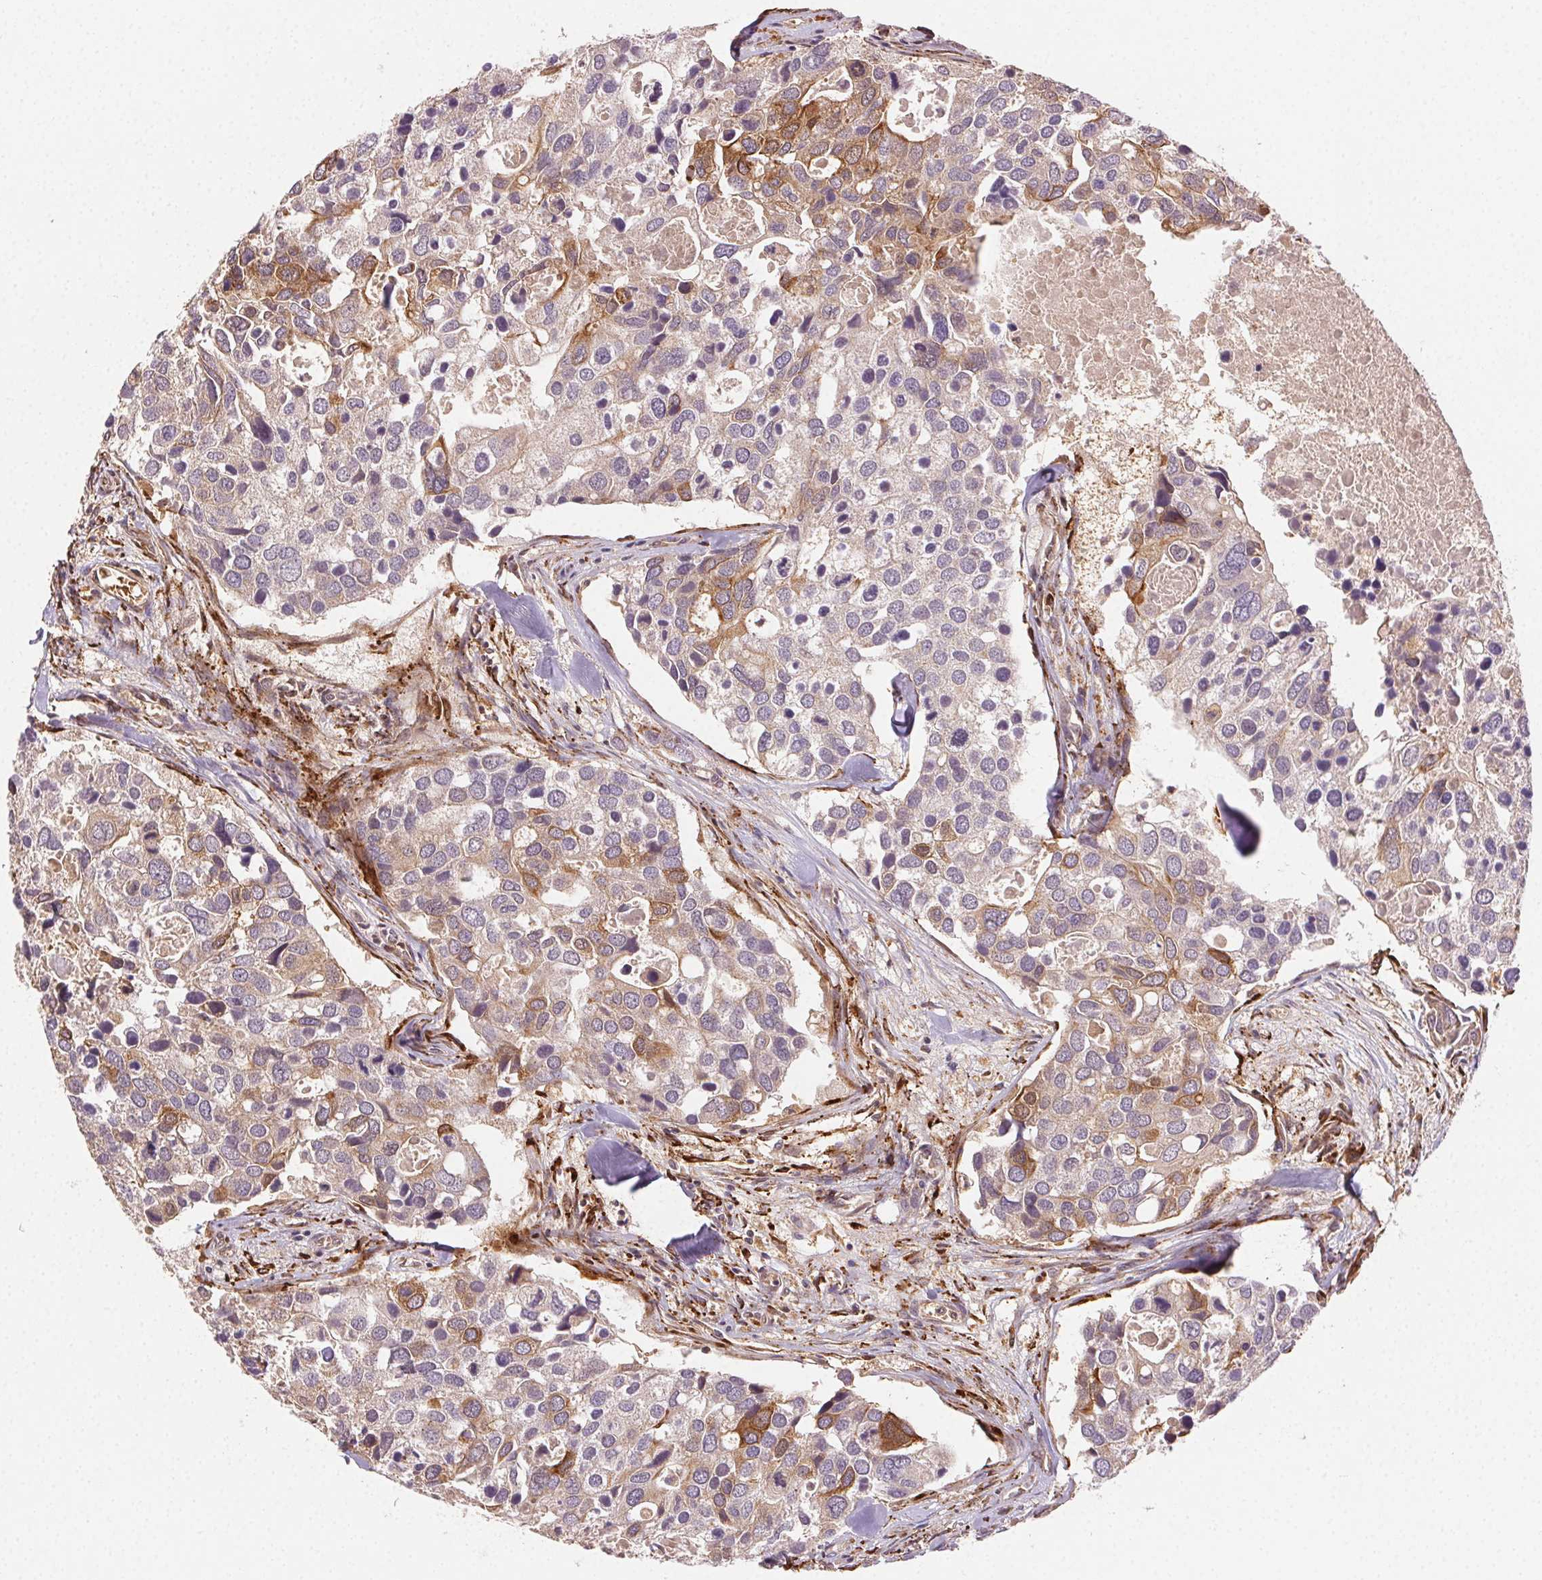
{"staining": {"intensity": "moderate", "quantity": "<25%", "location": "cytoplasmic/membranous"}, "tissue": "breast cancer", "cell_type": "Tumor cells", "image_type": "cancer", "snomed": [{"axis": "morphology", "description": "Duct carcinoma"}, {"axis": "topography", "description": "Breast"}], "caption": "A brown stain highlights moderate cytoplasmic/membranous staining of a protein in breast invasive ductal carcinoma tumor cells.", "gene": "KLHL15", "patient": {"sex": "female", "age": 83}}